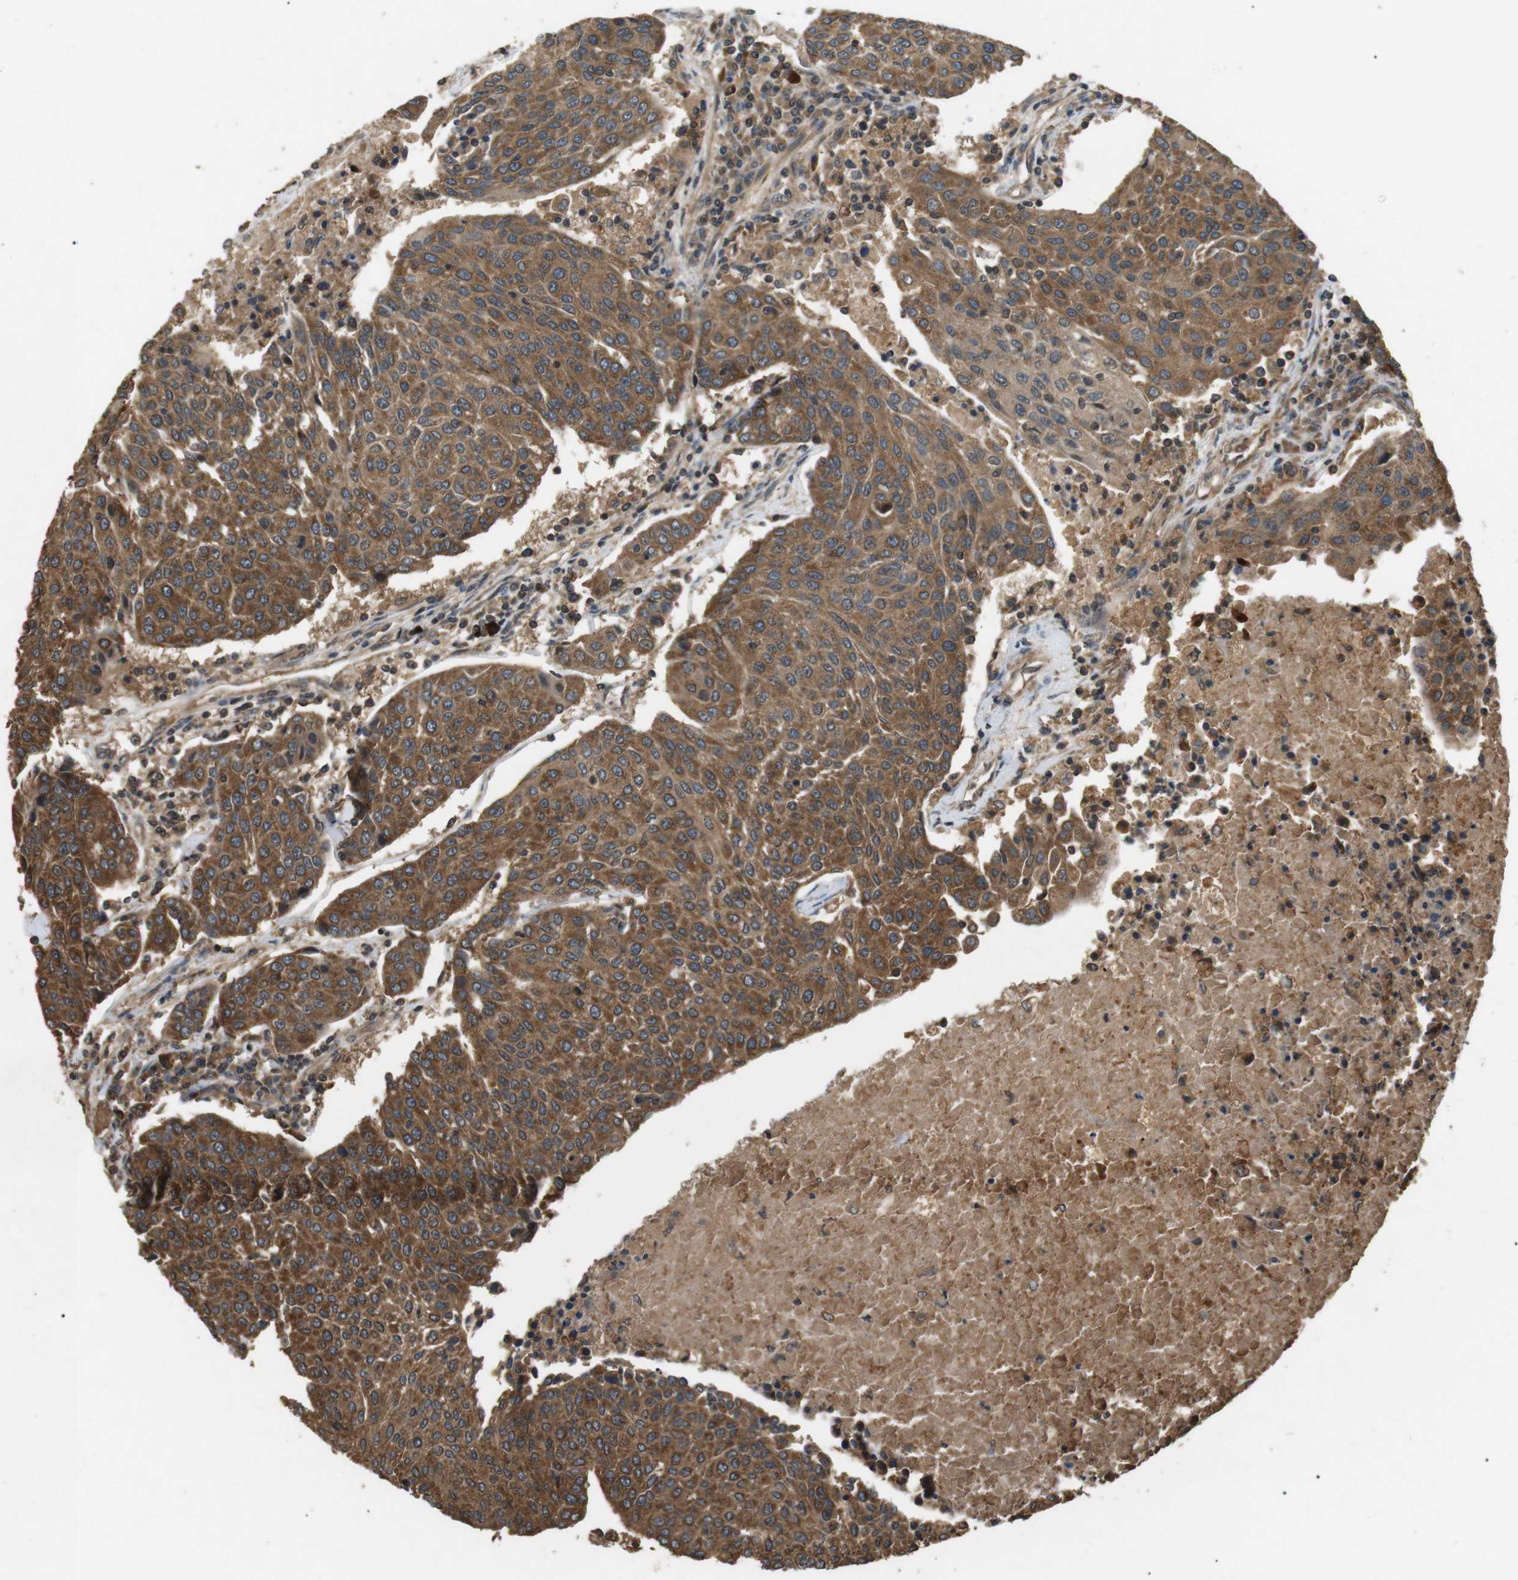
{"staining": {"intensity": "moderate", "quantity": ">75%", "location": "cytoplasmic/membranous"}, "tissue": "urothelial cancer", "cell_type": "Tumor cells", "image_type": "cancer", "snomed": [{"axis": "morphology", "description": "Urothelial carcinoma, High grade"}, {"axis": "topography", "description": "Urinary bladder"}], "caption": "Immunohistochemical staining of urothelial cancer exhibits moderate cytoplasmic/membranous protein staining in approximately >75% of tumor cells.", "gene": "TBC1D15", "patient": {"sex": "female", "age": 85}}